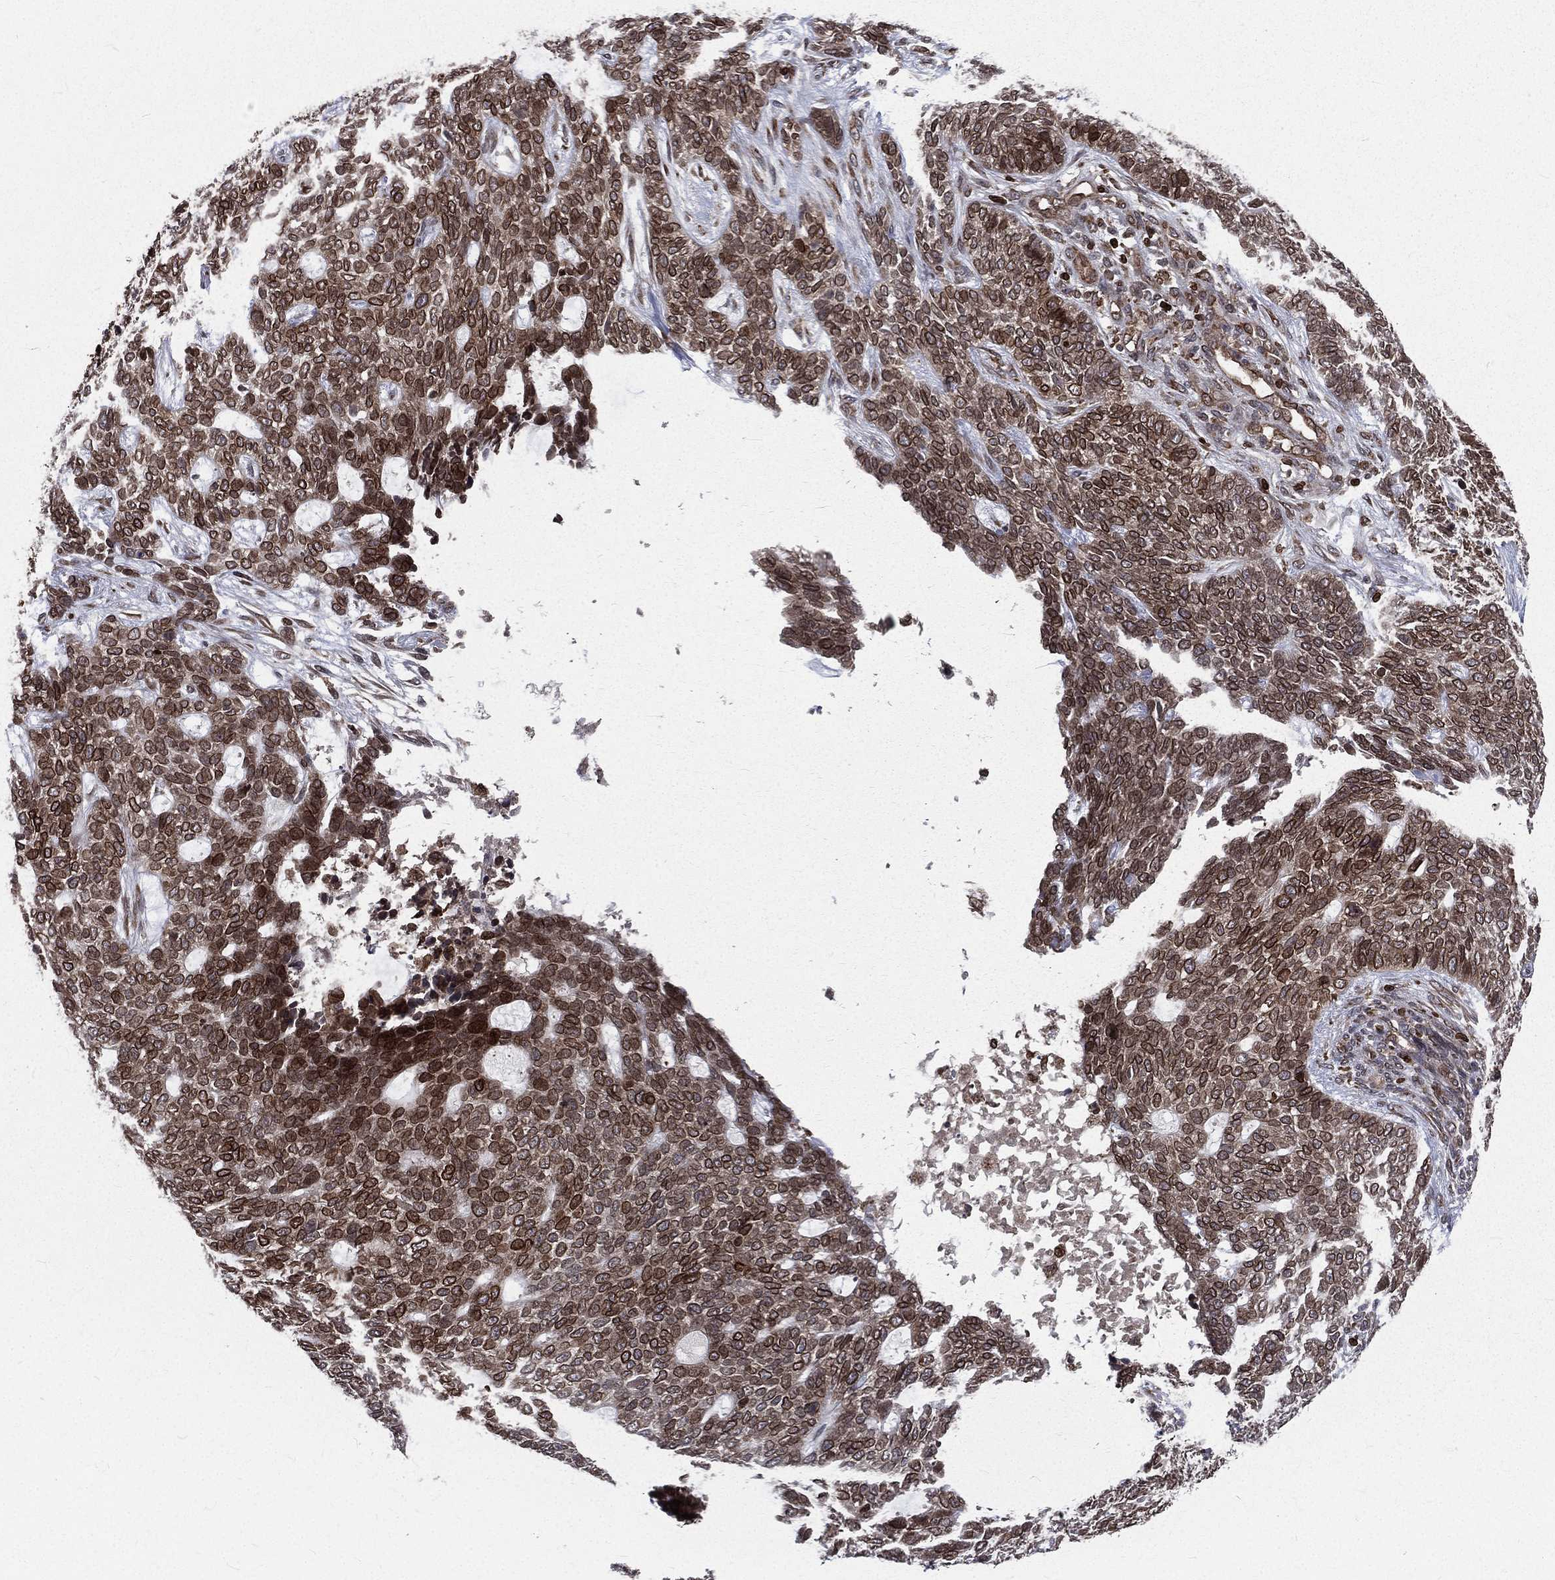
{"staining": {"intensity": "moderate", "quantity": ">75%", "location": "cytoplasmic/membranous,nuclear"}, "tissue": "skin cancer", "cell_type": "Tumor cells", "image_type": "cancer", "snomed": [{"axis": "morphology", "description": "Basal cell carcinoma"}, {"axis": "topography", "description": "Skin"}], "caption": "Human skin cancer (basal cell carcinoma) stained for a protein (brown) reveals moderate cytoplasmic/membranous and nuclear positive staining in about >75% of tumor cells.", "gene": "LBR", "patient": {"sex": "female", "age": 69}}